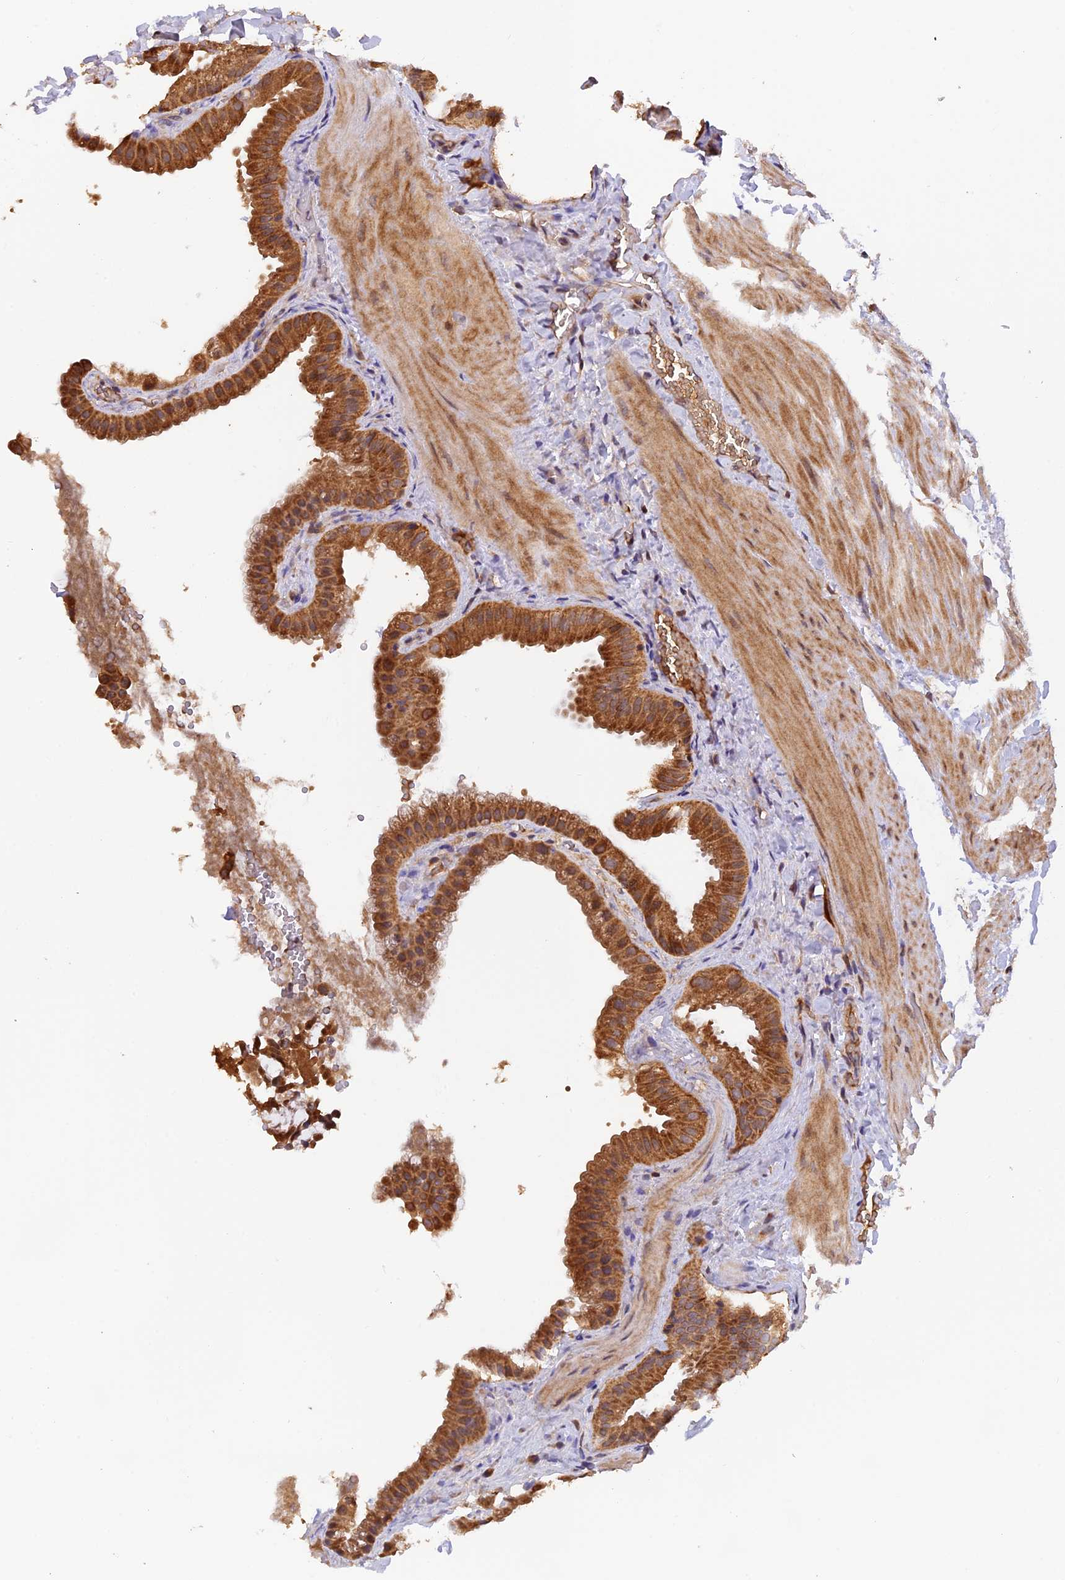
{"staining": {"intensity": "strong", "quantity": ">75%", "location": "cytoplasmic/membranous"}, "tissue": "gallbladder", "cell_type": "Glandular cells", "image_type": "normal", "snomed": [{"axis": "morphology", "description": "Normal tissue, NOS"}, {"axis": "topography", "description": "Gallbladder"}], "caption": "DAB immunohistochemical staining of benign gallbladder demonstrates strong cytoplasmic/membranous protein positivity in about >75% of glandular cells. (Brightfield microscopy of DAB IHC at high magnification).", "gene": "MNS1", "patient": {"sex": "male", "age": 55}}